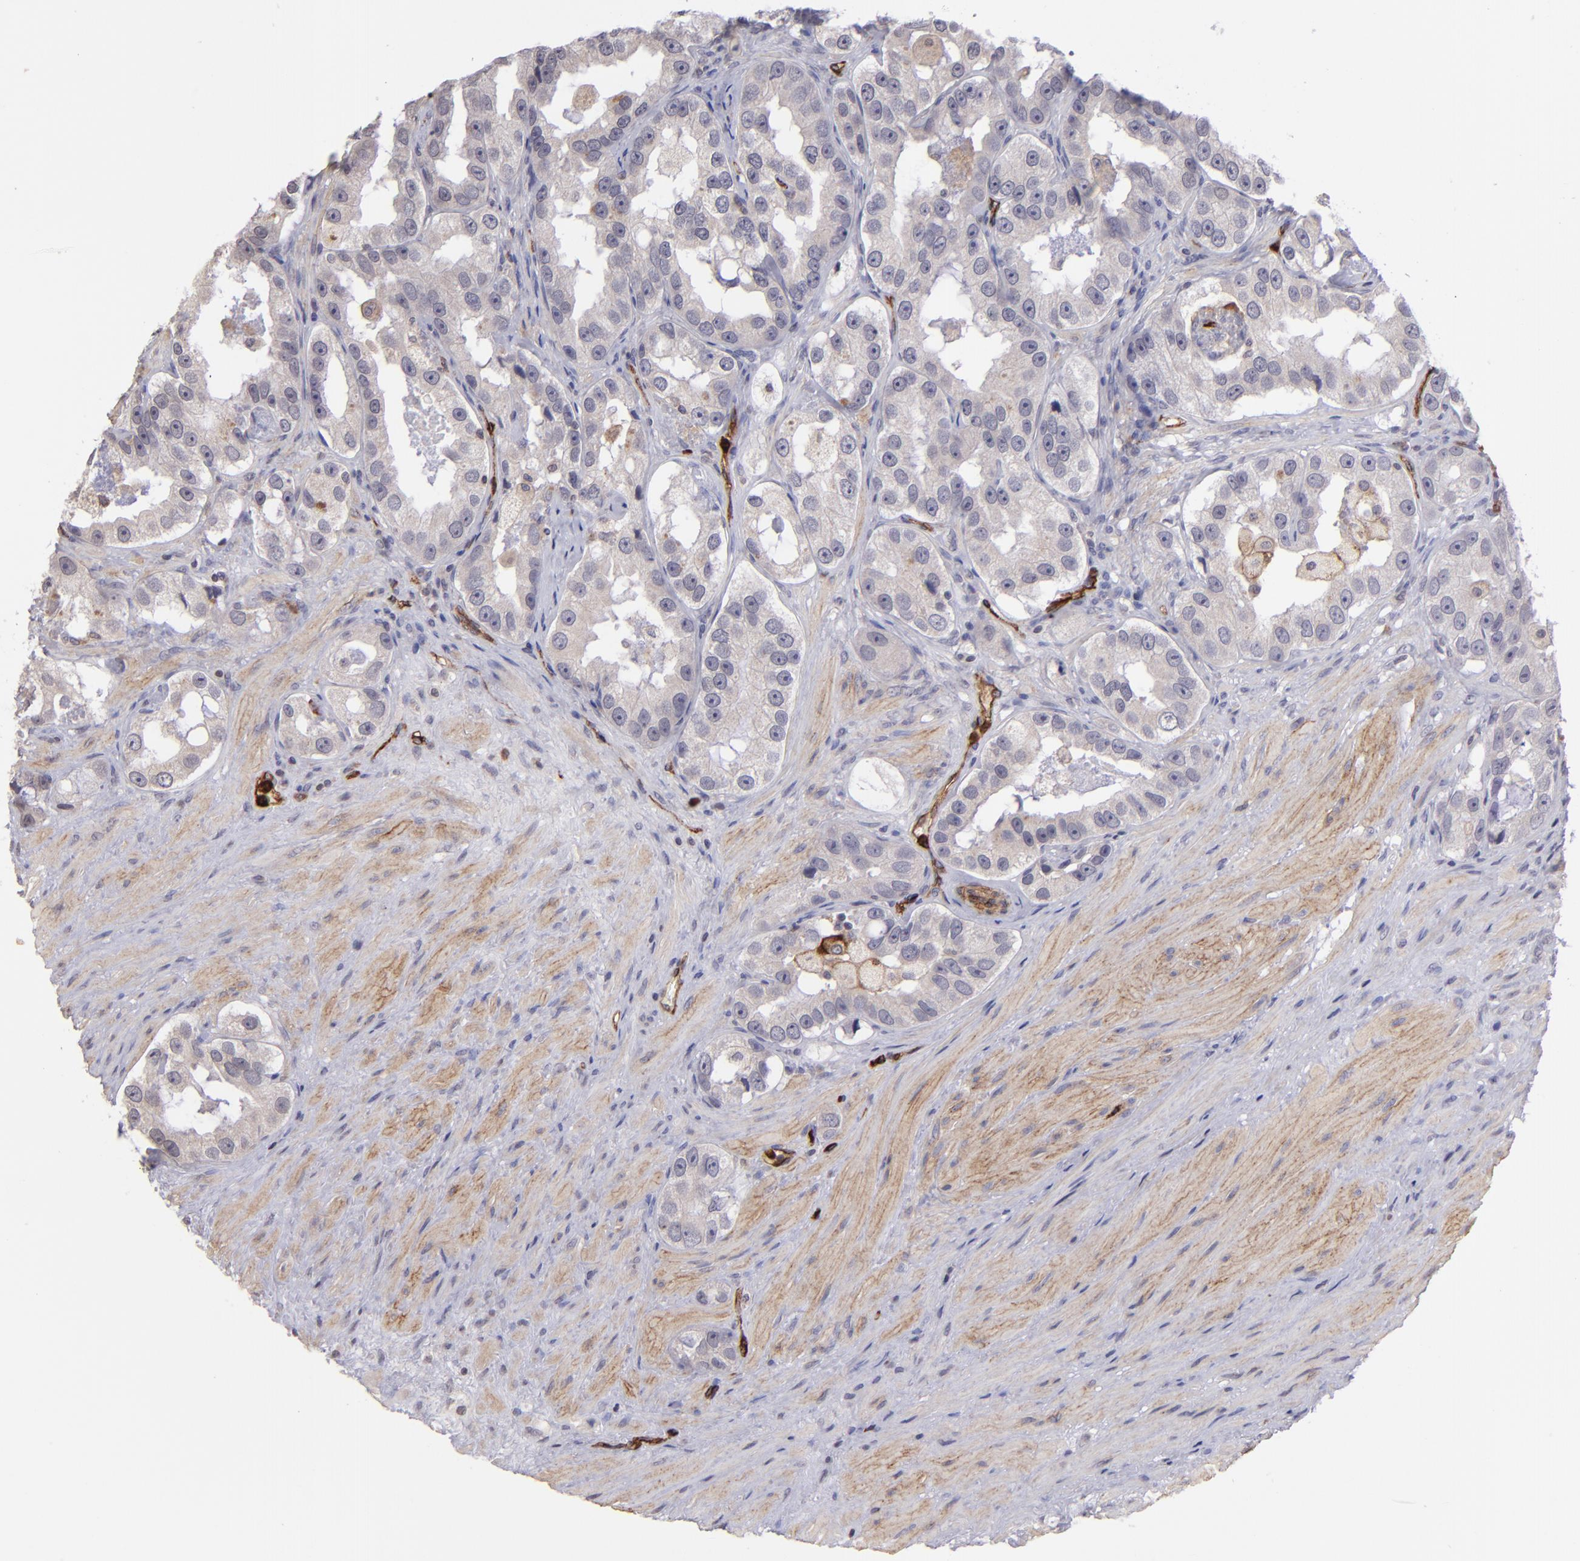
{"staining": {"intensity": "negative", "quantity": "none", "location": "none"}, "tissue": "prostate cancer", "cell_type": "Tumor cells", "image_type": "cancer", "snomed": [{"axis": "morphology", "description": "Adenocarcinoma, High grade"}, {"axis": "topography", "description": "Prostate"}], "caption": "There is no significant positivity in tumor cells of adenocarcinoma (high-grade) (prostate). (IHC, brightfield microscopy, high magnification).", "gene": "DYSF", "patient": {"sex": "male", "age": 63}}